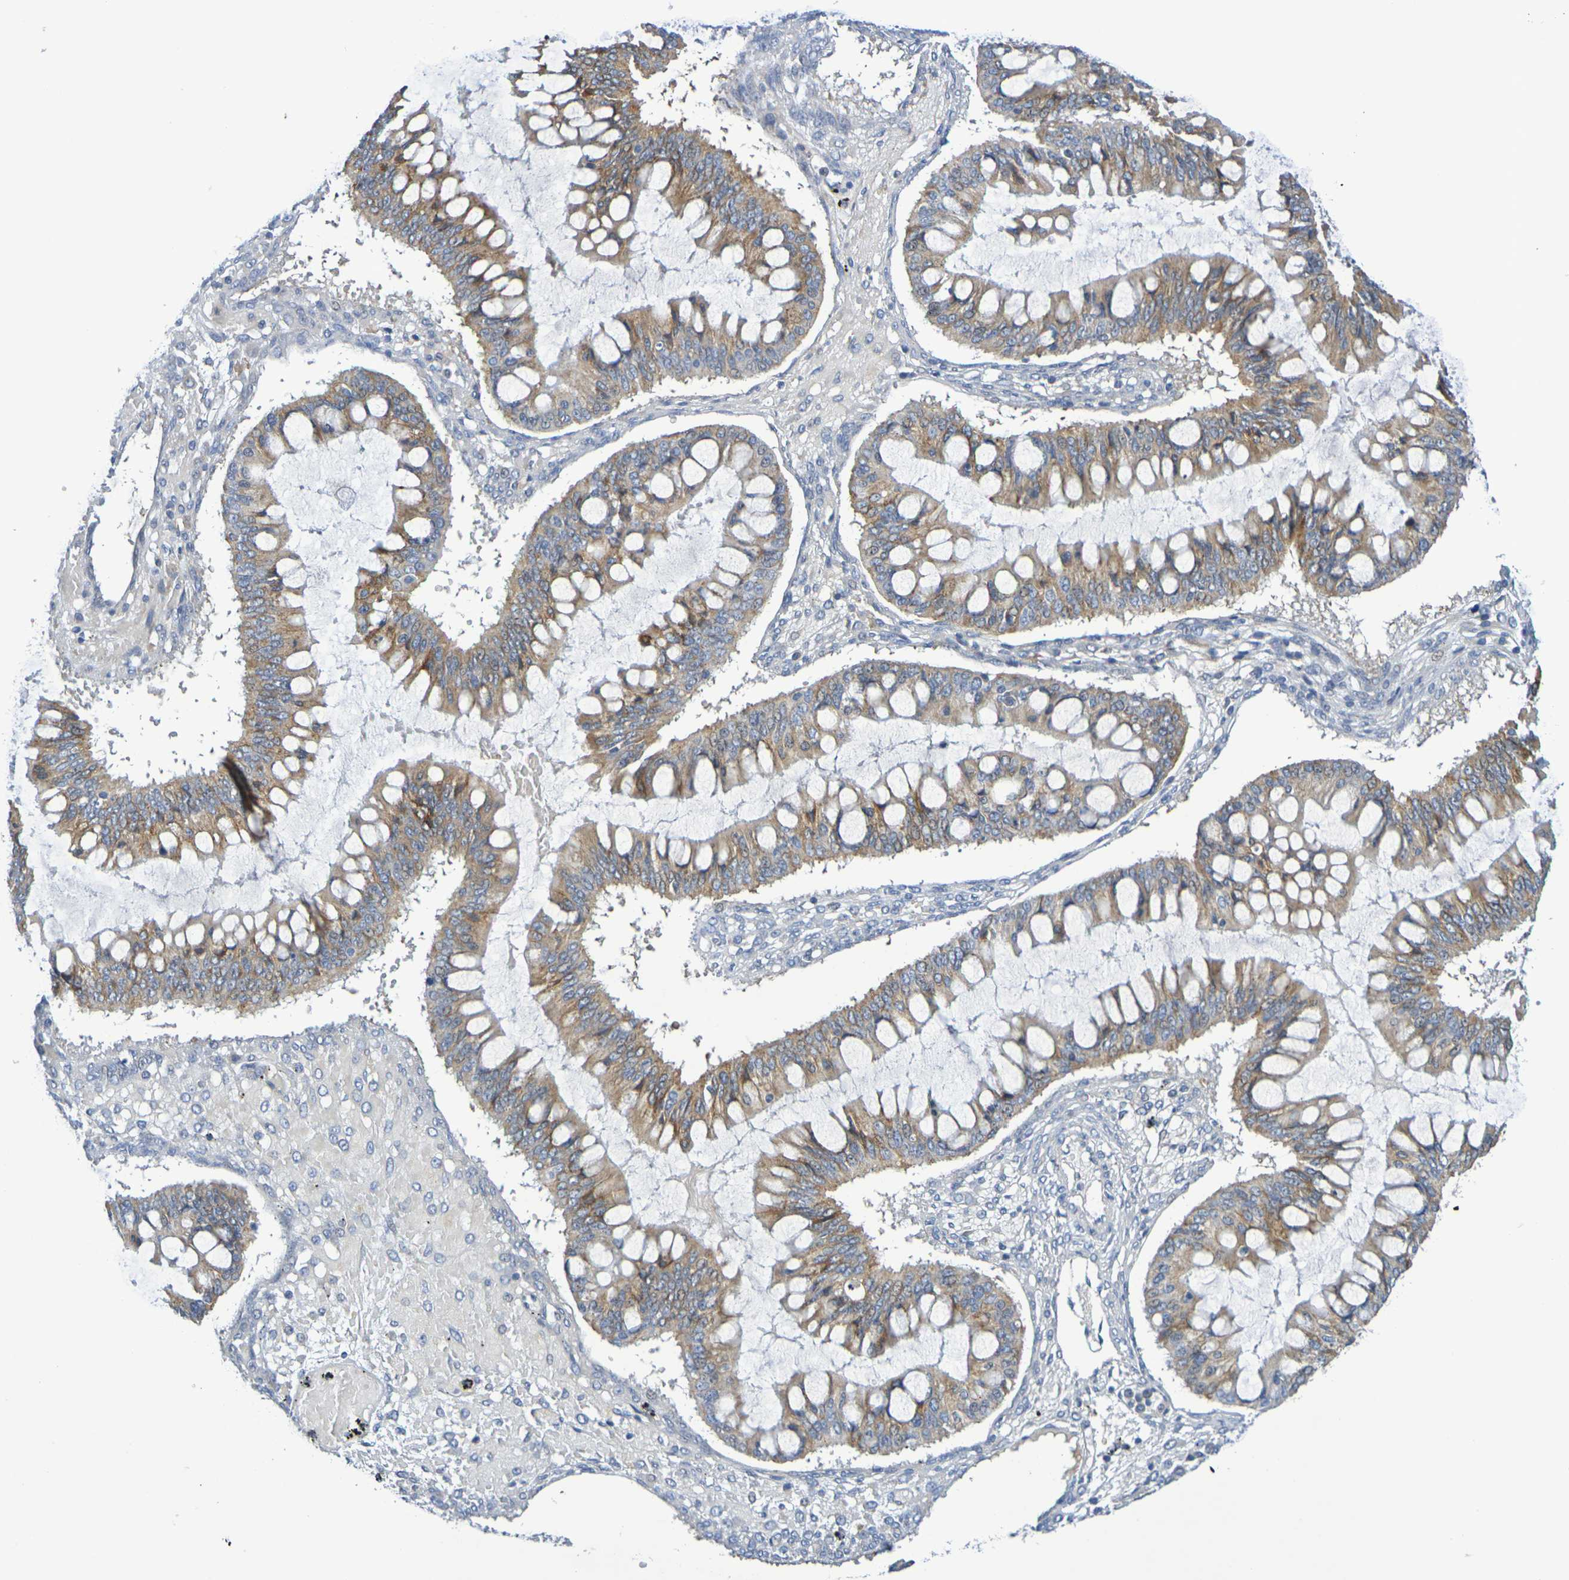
{"staining": {"intensity": "moderate", "quantity": ">75%", "location": "cytoplasmic/membranous"}, "tissue": "ovarian cancer", "cell_type": "Tumor cells", "image_type": "cancer", "snomed": [{"axis": "morphology", "description": "Cystadenocarcinoma, mucinous, NOS"}, {"axis": "topography", "description": "Ovary"}], "caption": "Protein analysis of ovarian cancer tissue displays moderate cytoplasmic/membranous staining in approximately >75% of tumor cells.", "gene": "SDC4", "patient": {"sex": "female", "age": 73}}